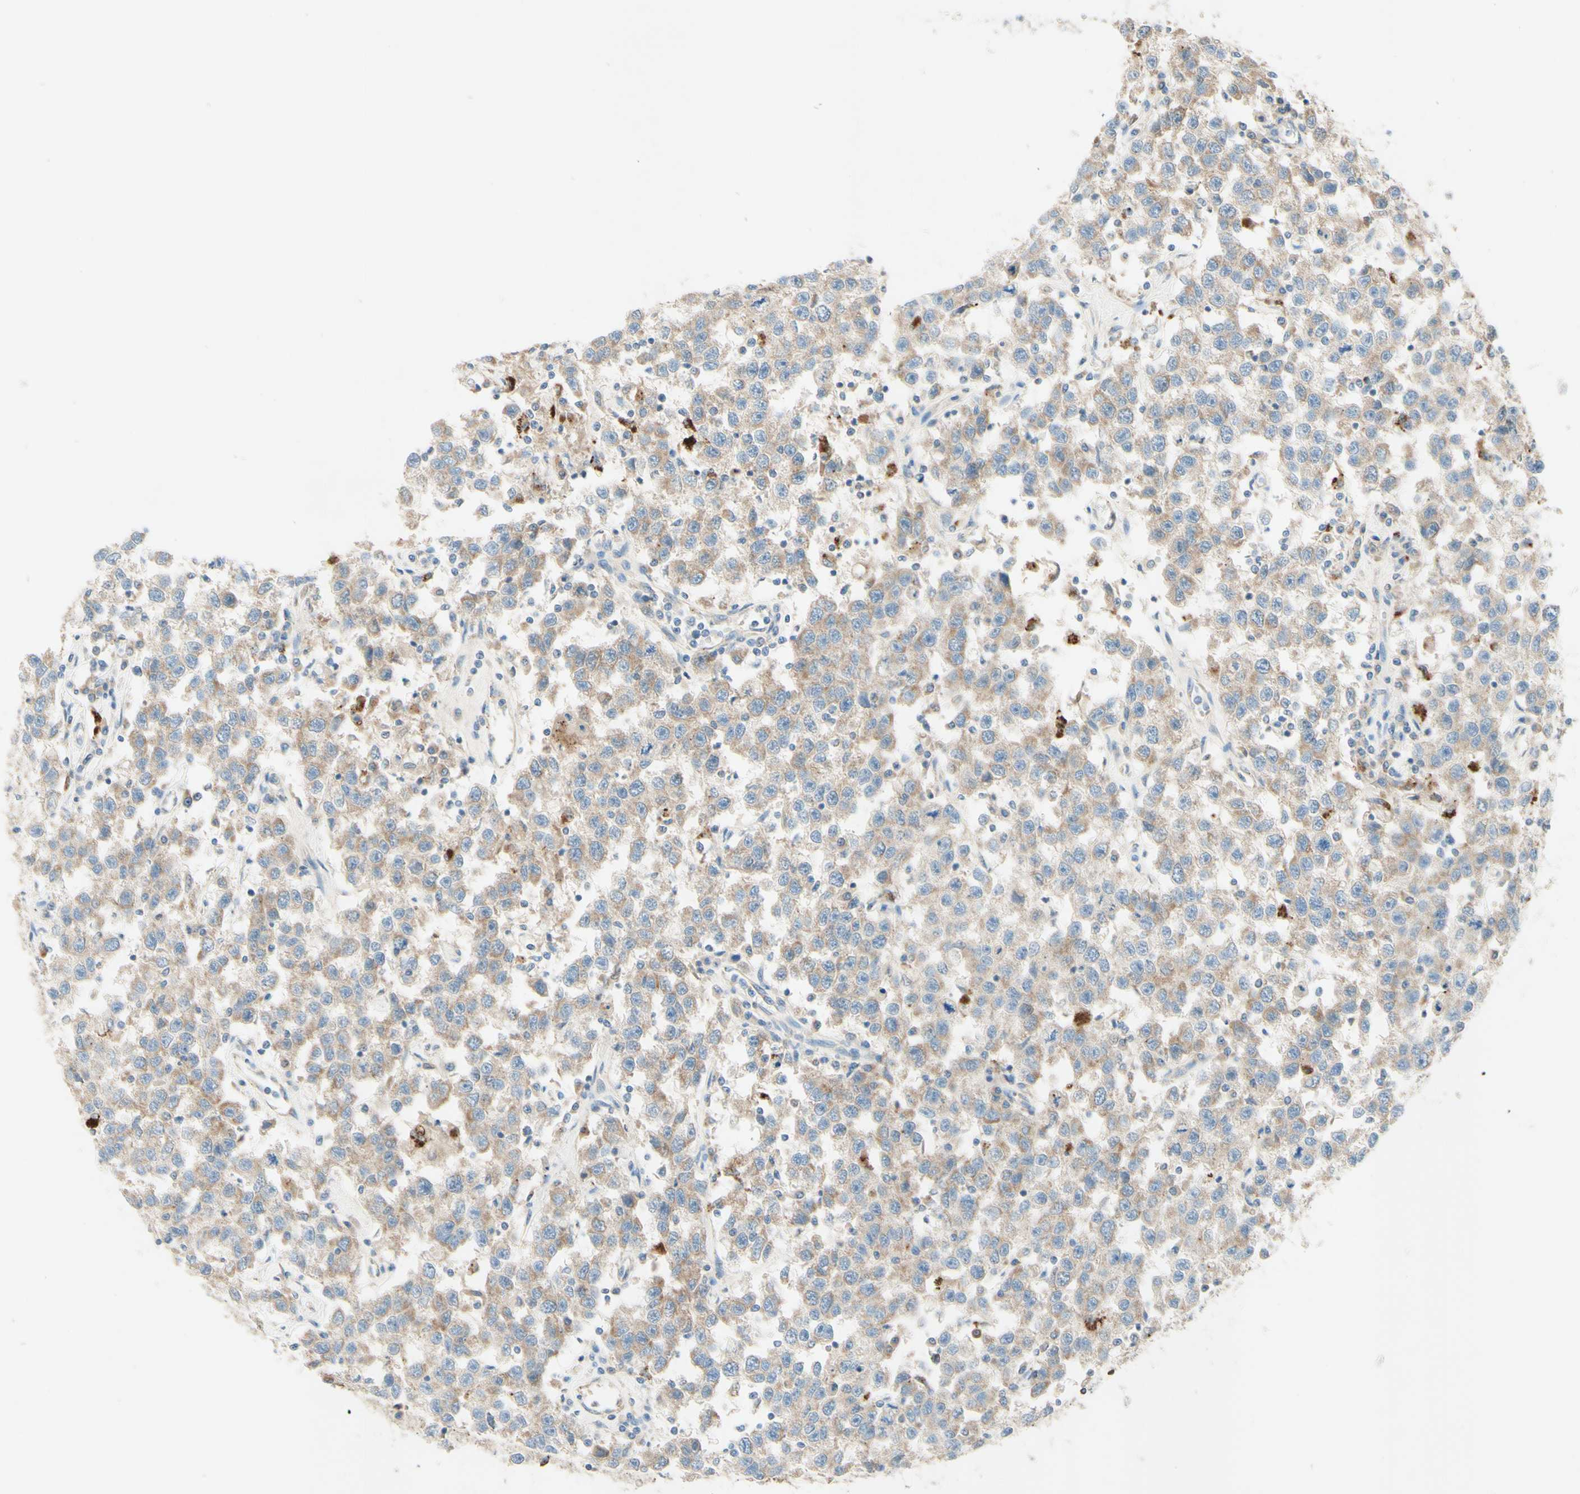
{"staining": {"intensity": "weak", "quantity": ">75%", "location": "cytoplasmic/membranous"}, "tissue": "testis cancer", "cell_type": "Tumor cells", "image_type": "cancer", "snomed": [{"axis": "morphology", "description": "Seminoma, NOS"}, {"axis": "topography", "description": "Testis"}], "caption": "Weak cytoplasmic/membranous staining is seen in approximately >75% of tumor cells in seminoma (testis). Nuclei are stained in blue.", "gene": "ARMC10", "patient": {"sex": "male", "age": 41}}